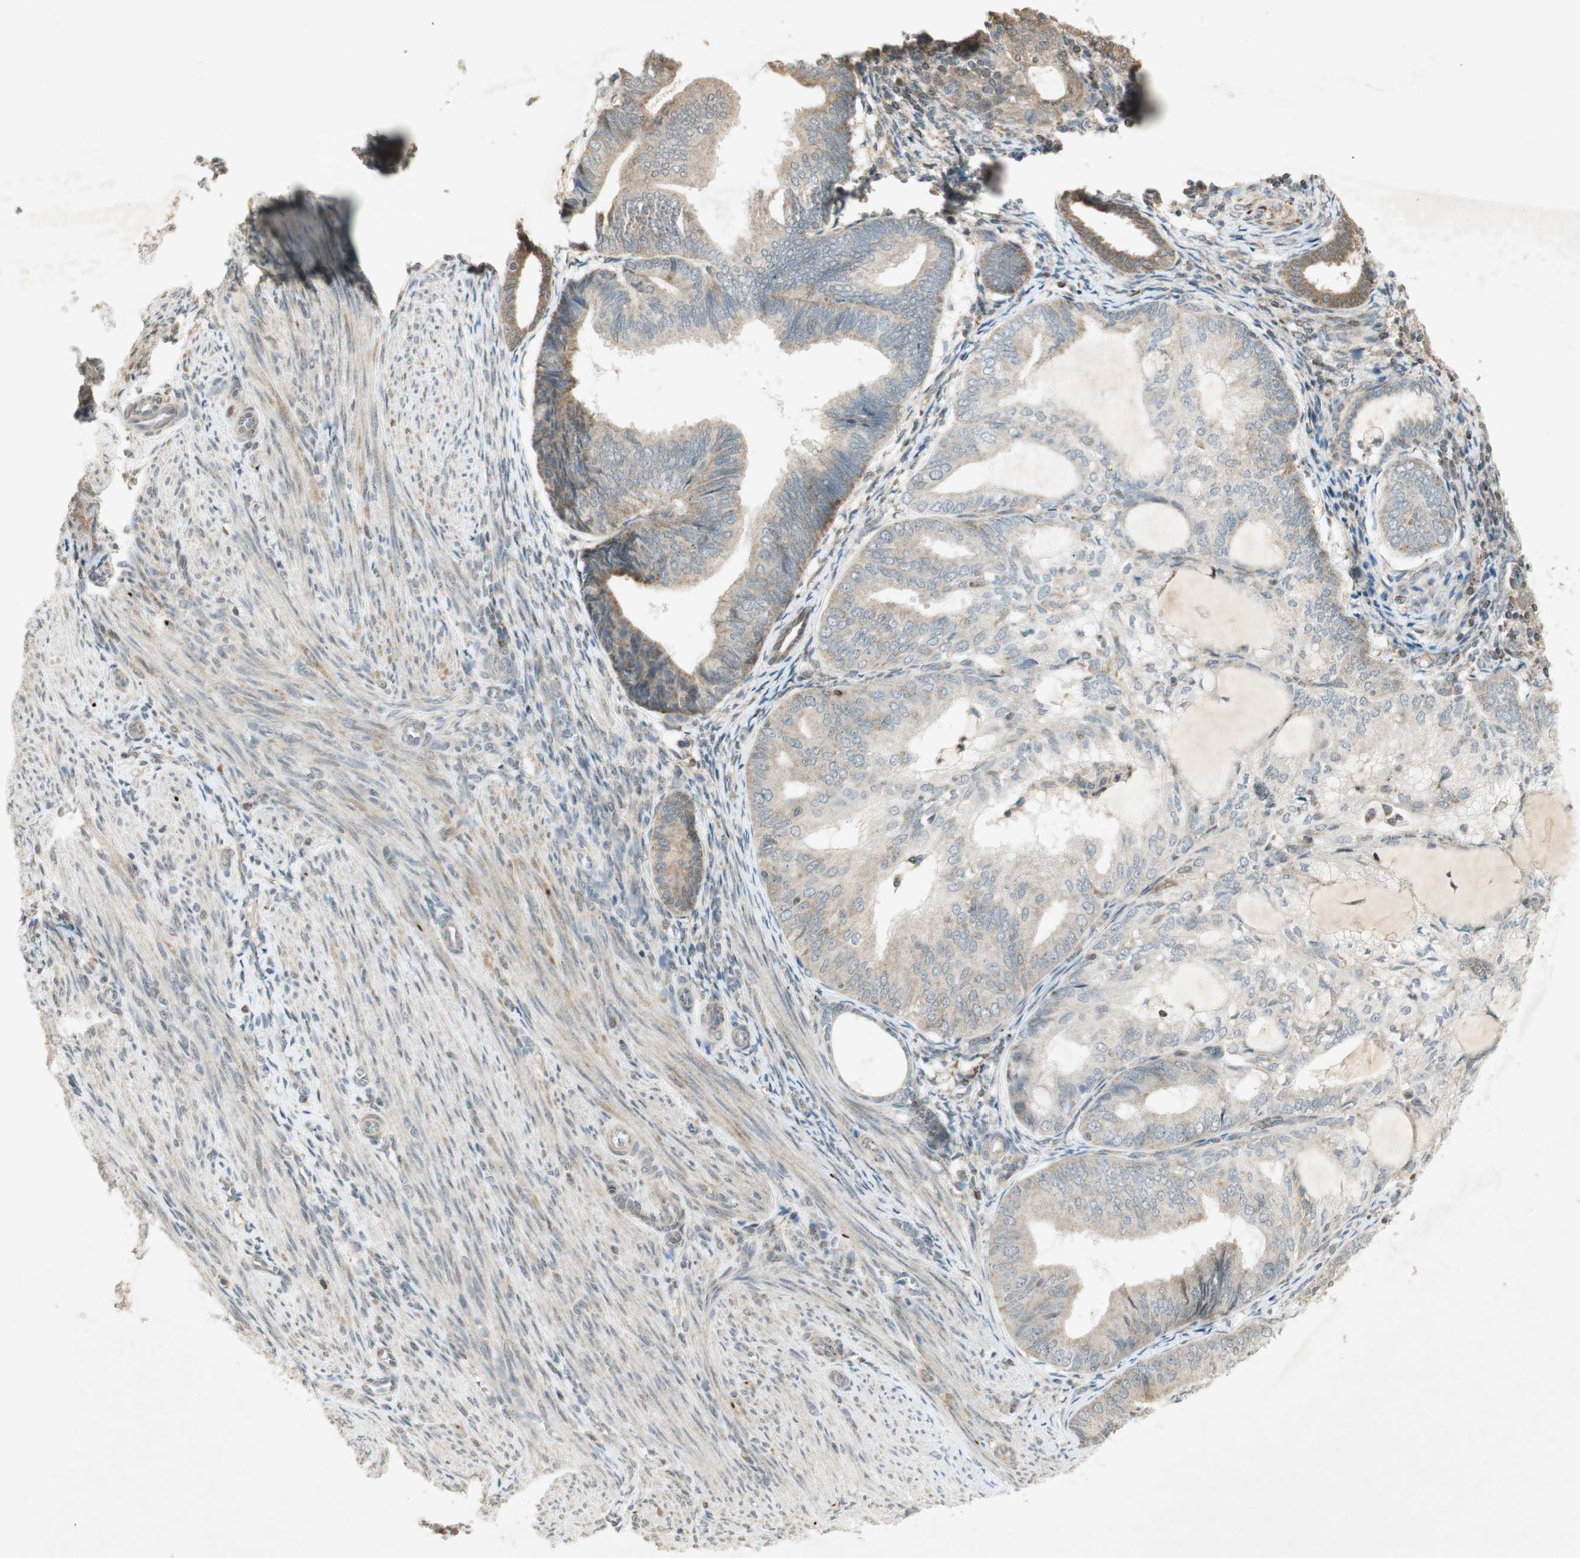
{"staining": {"intensity": "moderate", "quantity": ">75%", "location": "cytoplasmic/membranous"}, "tissue": "endometrial cancer", "cell_type": "Tumor cells", "image_type": "cancer", "snomed": [{"axis": "morphology", "description": "Adenocarcinoma, NOS"}, {"axis": "topography", "description": "Endometrium"}], "caption": "Protein positivity by IHC shows moderate cytoplasmic/membranous expression in approximately >75% of tumor cells in adenocarcinoma (endometrial).", "gene": "USP2", "patient": {"sex": "female", "age": 81}}